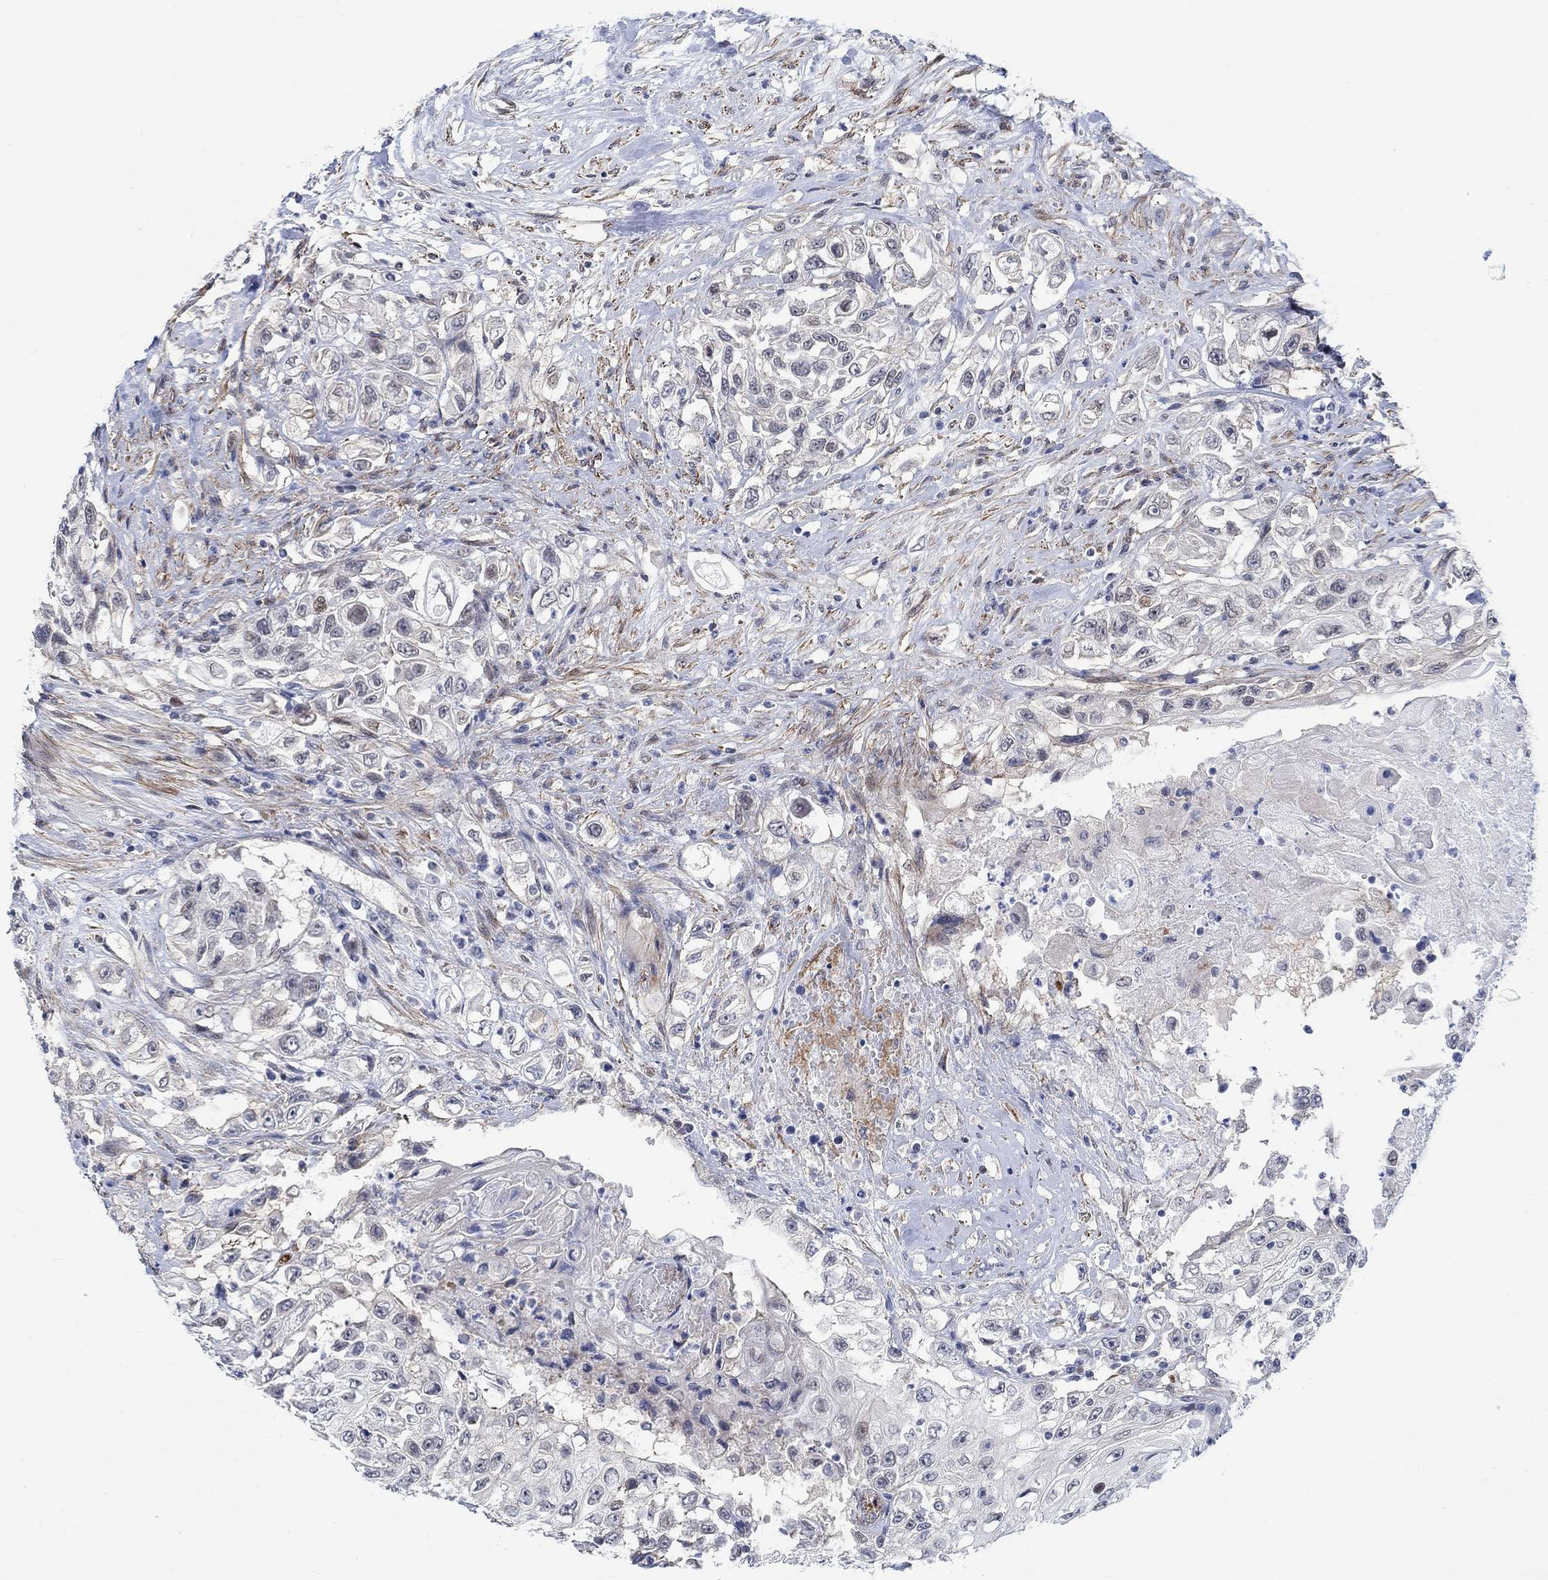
{"staining": {"intensity": "weak", "quantity": "<25%", "location": "nuclear"}, "tissue": "urothelial cancer", "cell_type": "Tumor cells", "image_type": "cancer", "snomed": [{"axis": "morphology", "description": "Urothelial carcinoma, High grade"}, {"axis": "topography", "description": "Urinary bladder"}], "caption": "Immunohistochemical staining of human urothelial cancer exhibits no significant staining in tumor cells.", "gene": "KCNH8", "patient": {"sex": "female", "age": 56}}